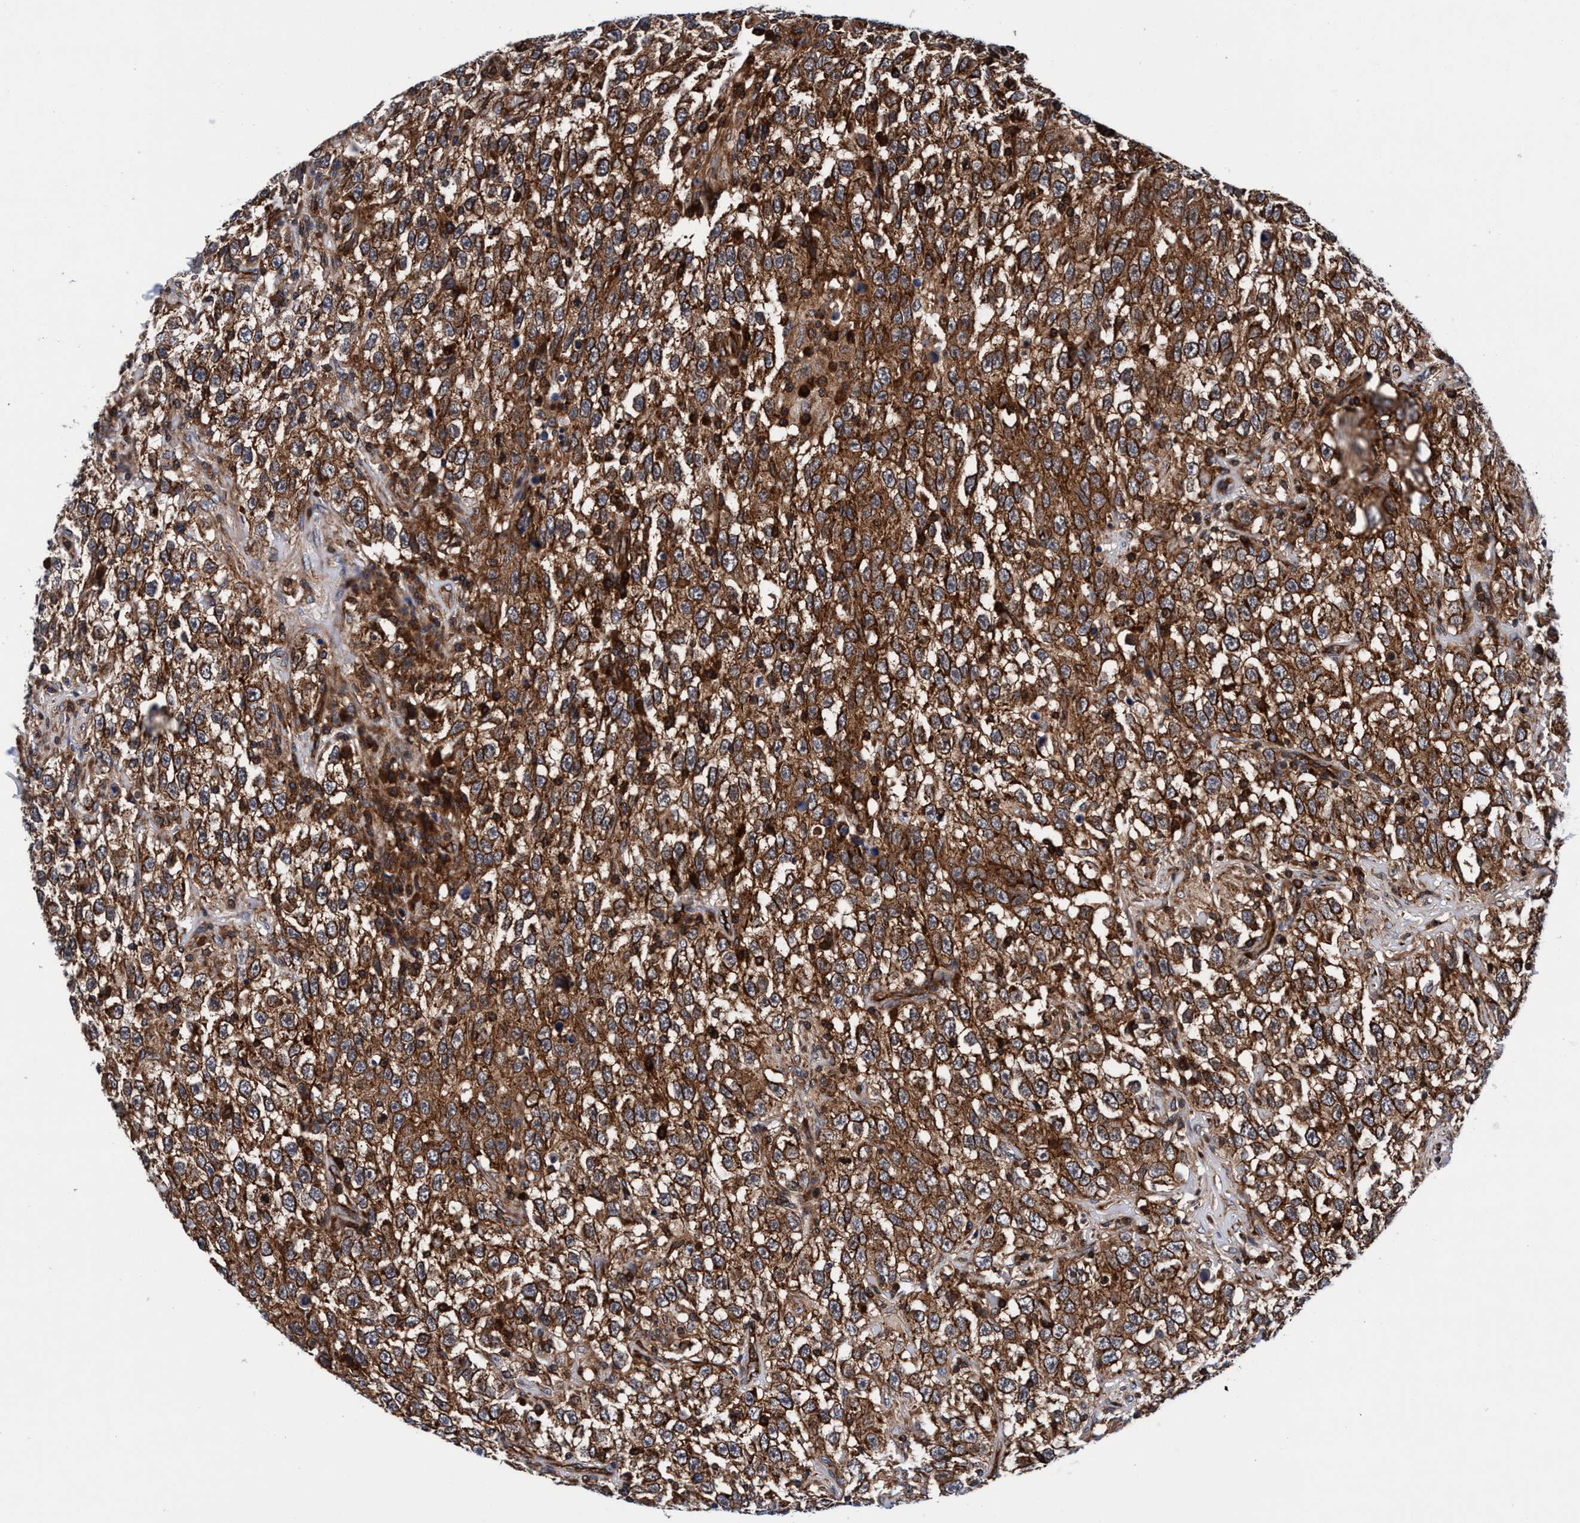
{"staining": {"intensity": "strong", "quantity": ">75%", "location": "cytoplasmic/membranous"}, "tissue": "testis cancer", "cell_type": "Tumor cells", "image_type": "cancer", "snomed": [{"axis": "morphology", "description": "Seminoma, NOS"}, {"axis": "topography", "description": "Testis"}], "caption": "Human seminoma (testis) stained with a brown dye demonstrates strong cytoplasmic/membranous positive staining in about >75% of tumor cells.", "gene": "MCM3AP", "patient": {"sex": "male", "age": 41}}